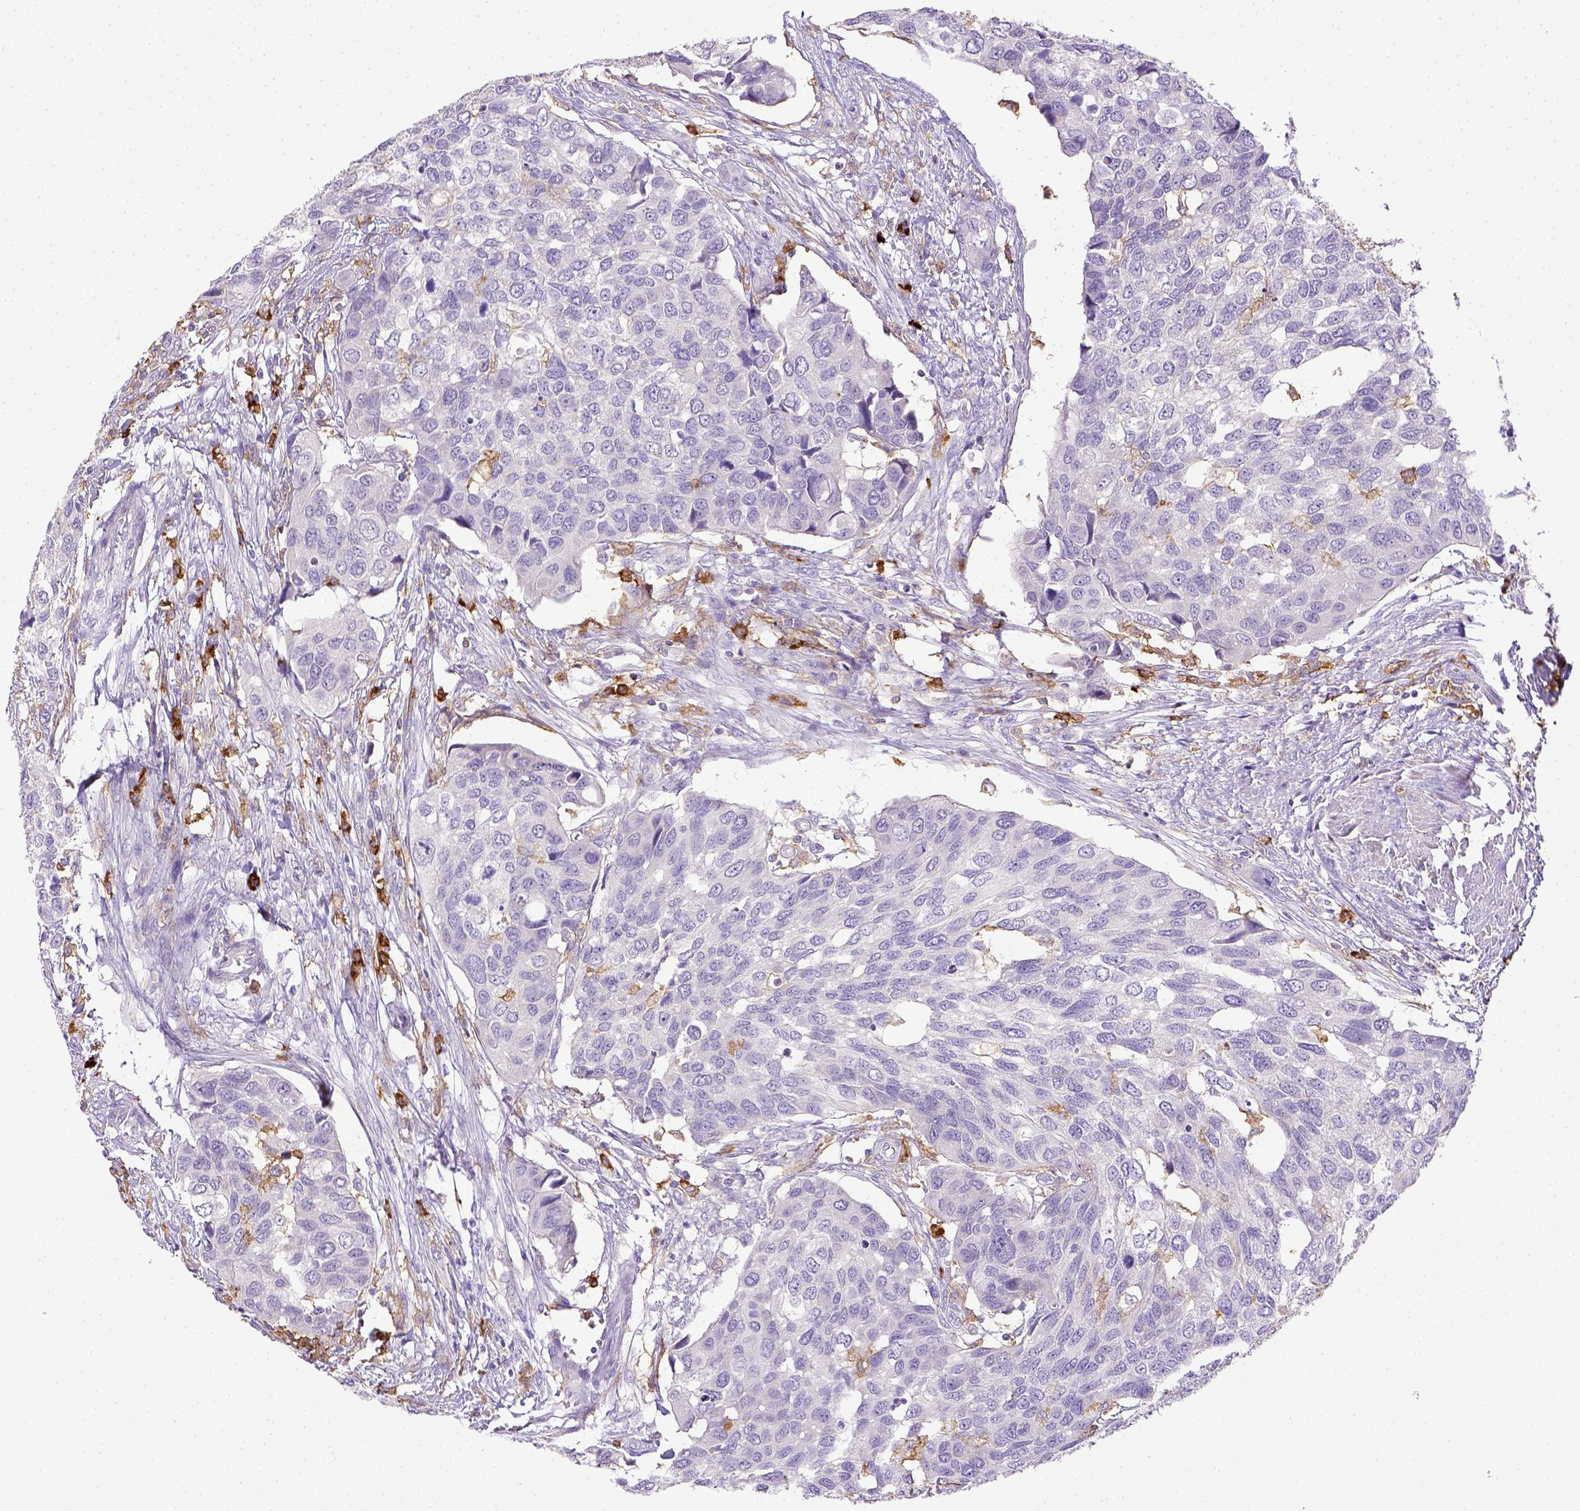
{"staining": {"intensity": "negative", "quantity": "none", "location": "none"}, "tissue": "urothelial cancer", "cell_type": "Tumor cells", "image_type": "cancer", "snomed": [{"axis": "morphology", "description": "Urothelial carcinoma, High grade"}, {"axis": "topography", "description": "Urinary bladder"}], "caption": "This is a image of IHC staining of urothelial cancer, which shows no staining in tumor cells. (Immunohistochemistry, brightfield microscopy, high magnification).", "gene": "ITGAM", "patient": {"sex": "male", "age": 60}}